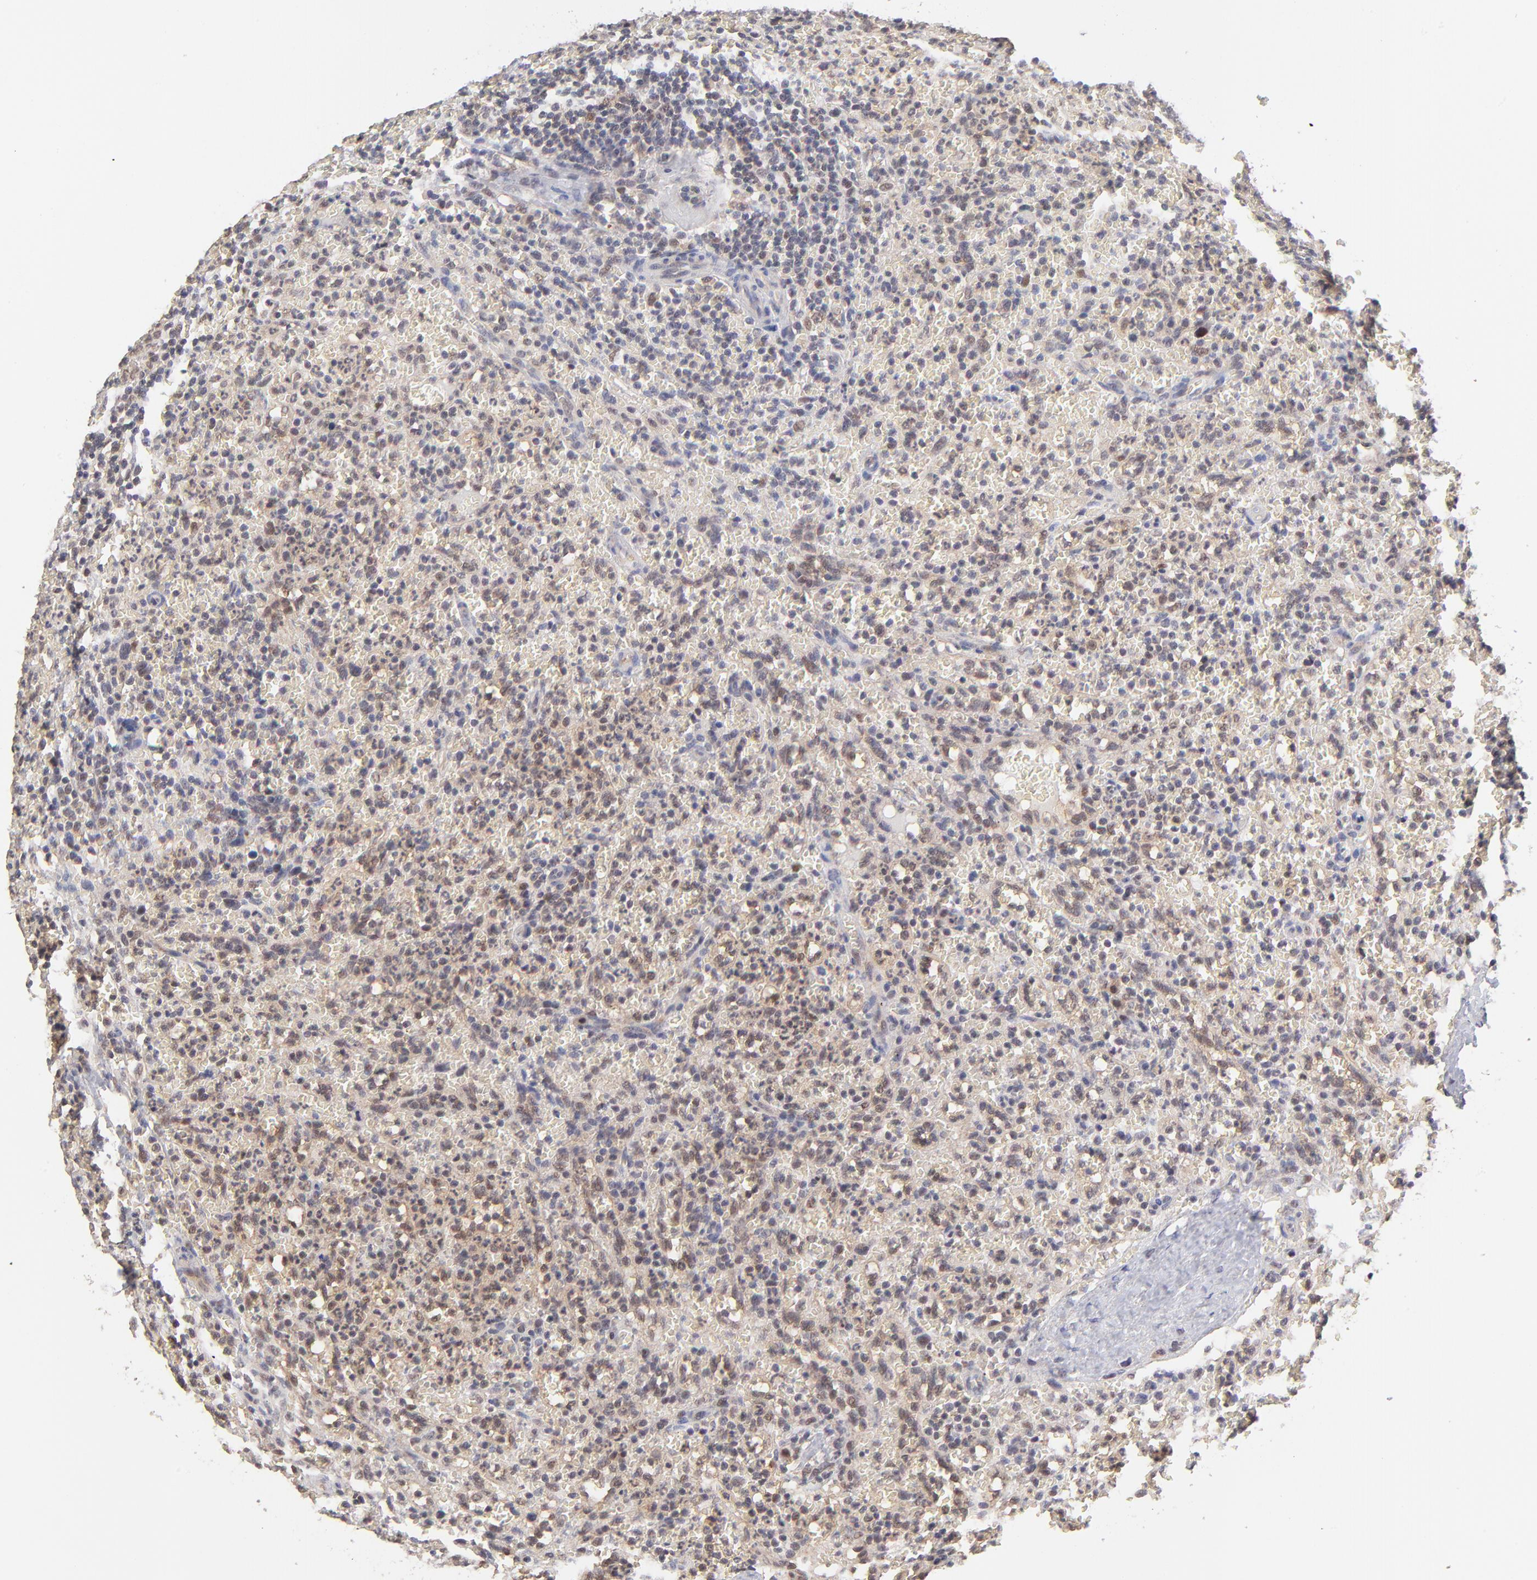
{"staining": {"intensity": "weak", "quantity": "<25%", "location": "nuclear"}, "tissue": "lymphoma", "cell_type": "Tumor cells", "image_type": "cancer", "snomed": [{"axis": "morphology", "description": "Malignant lymphoma, non-Hodgkin's type, Low grade"}, {"axis": "topography", "description": "Spleen"}], "caption": "An immunohistochemistry (IHC) micrograph of lymphoma is shown. There is no staining in tumor cells of lymphoma.", "gene": "PSMC4", "patient": {"sex": "female", "age": 64}}